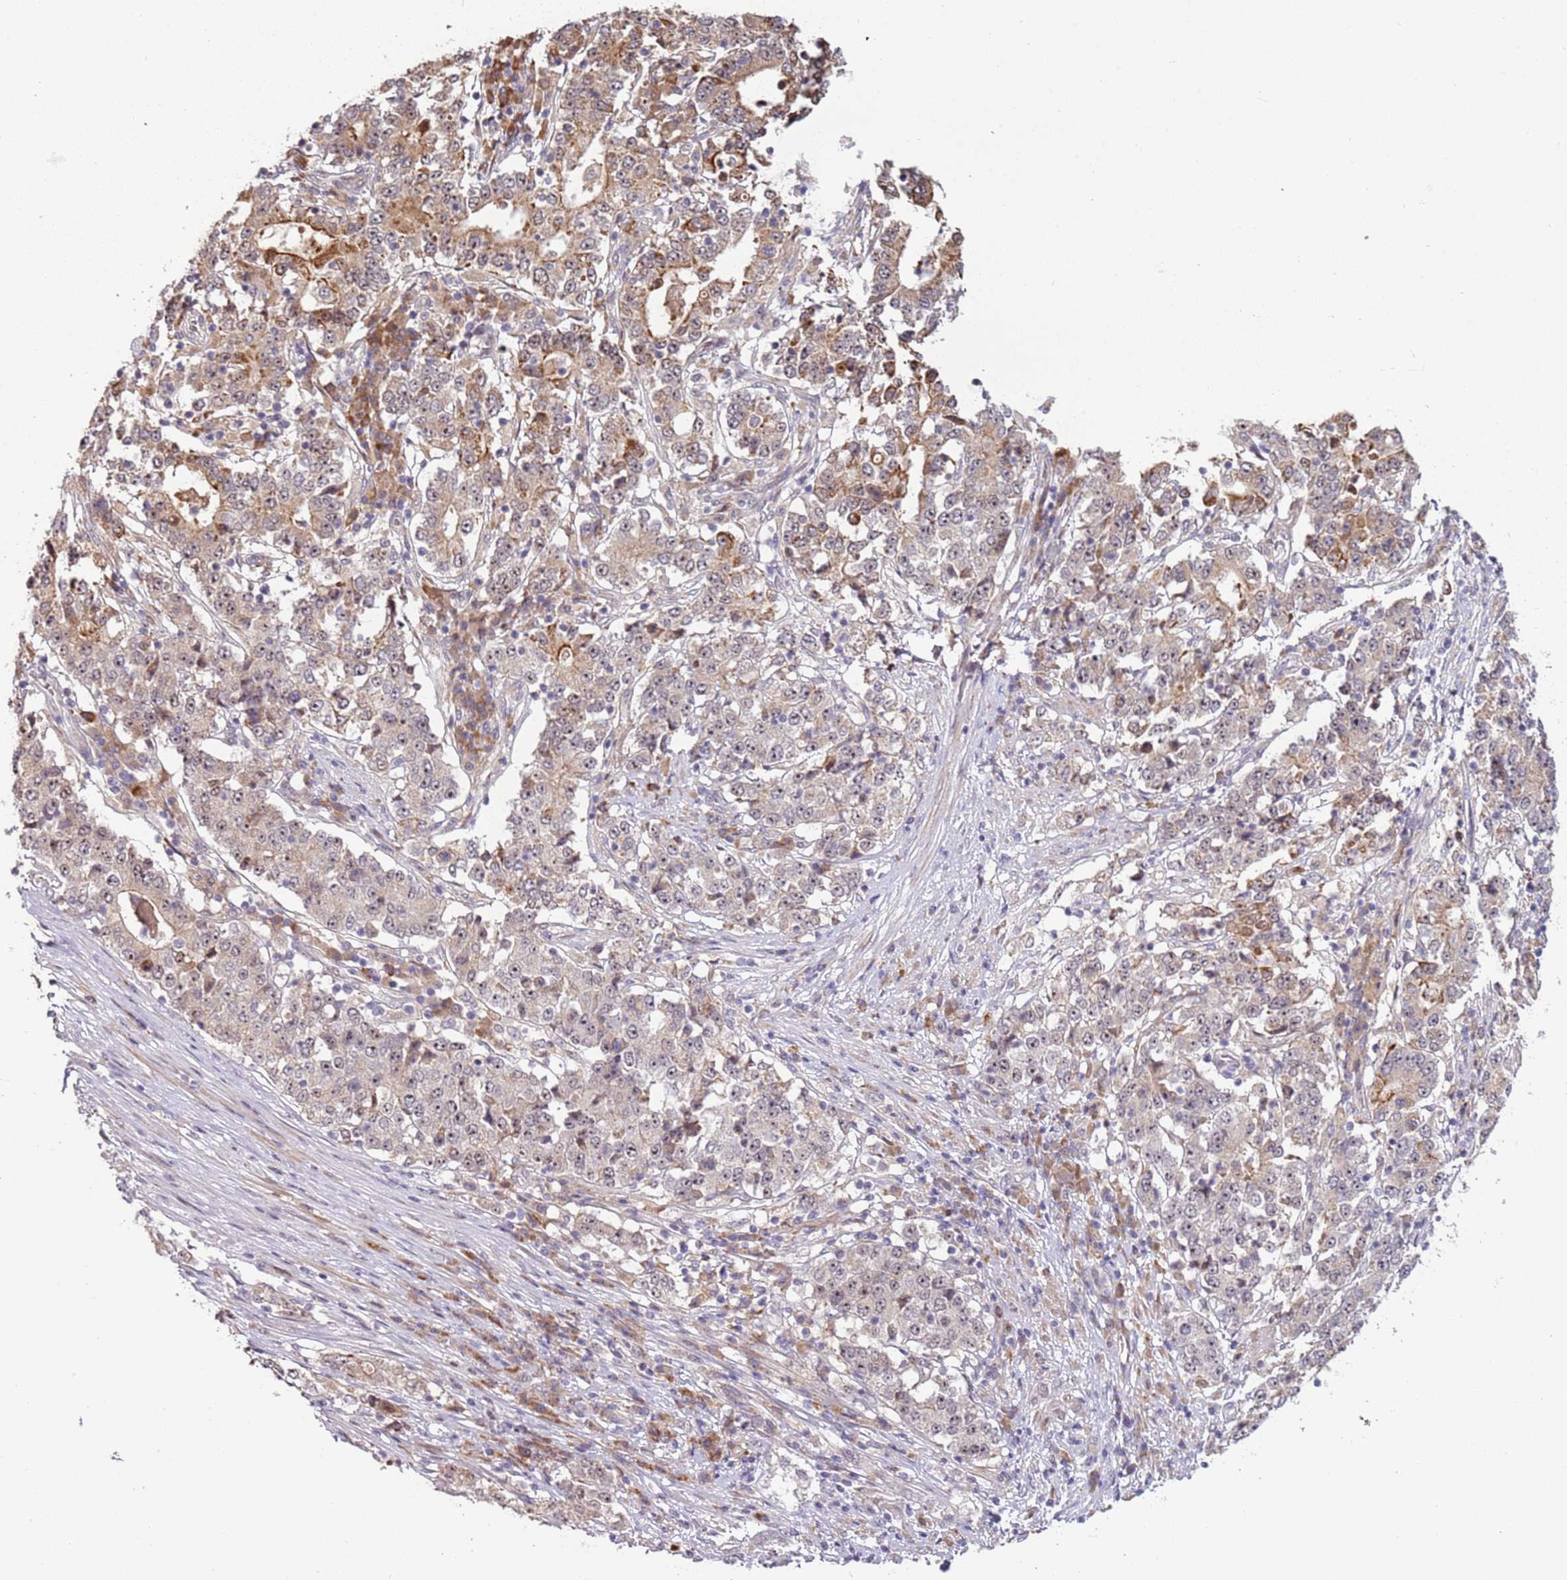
{"staining": {"intensity": "moderate", "quantity": "25%-75%", "location": "cytoplasmic/membranous,nuclear"}, "tissue": "stomach cancer", "cell_type": "Tumor cells", "image_type": "cancer", "snomed": [{"axis": "morphology", "description": "Adenocarcinoma, NOS"}, {"axis": "topography", "description": "Stomach"}], "caption": "A micrograph of human stomach cancer (adenocarcinoma) stained for a protein exhibits moderate cytoplasmic/membranous and nuclear brown staining in tumor cells.", "gene": "UCMA", "patient": {"sex": "male", "age": 59}}